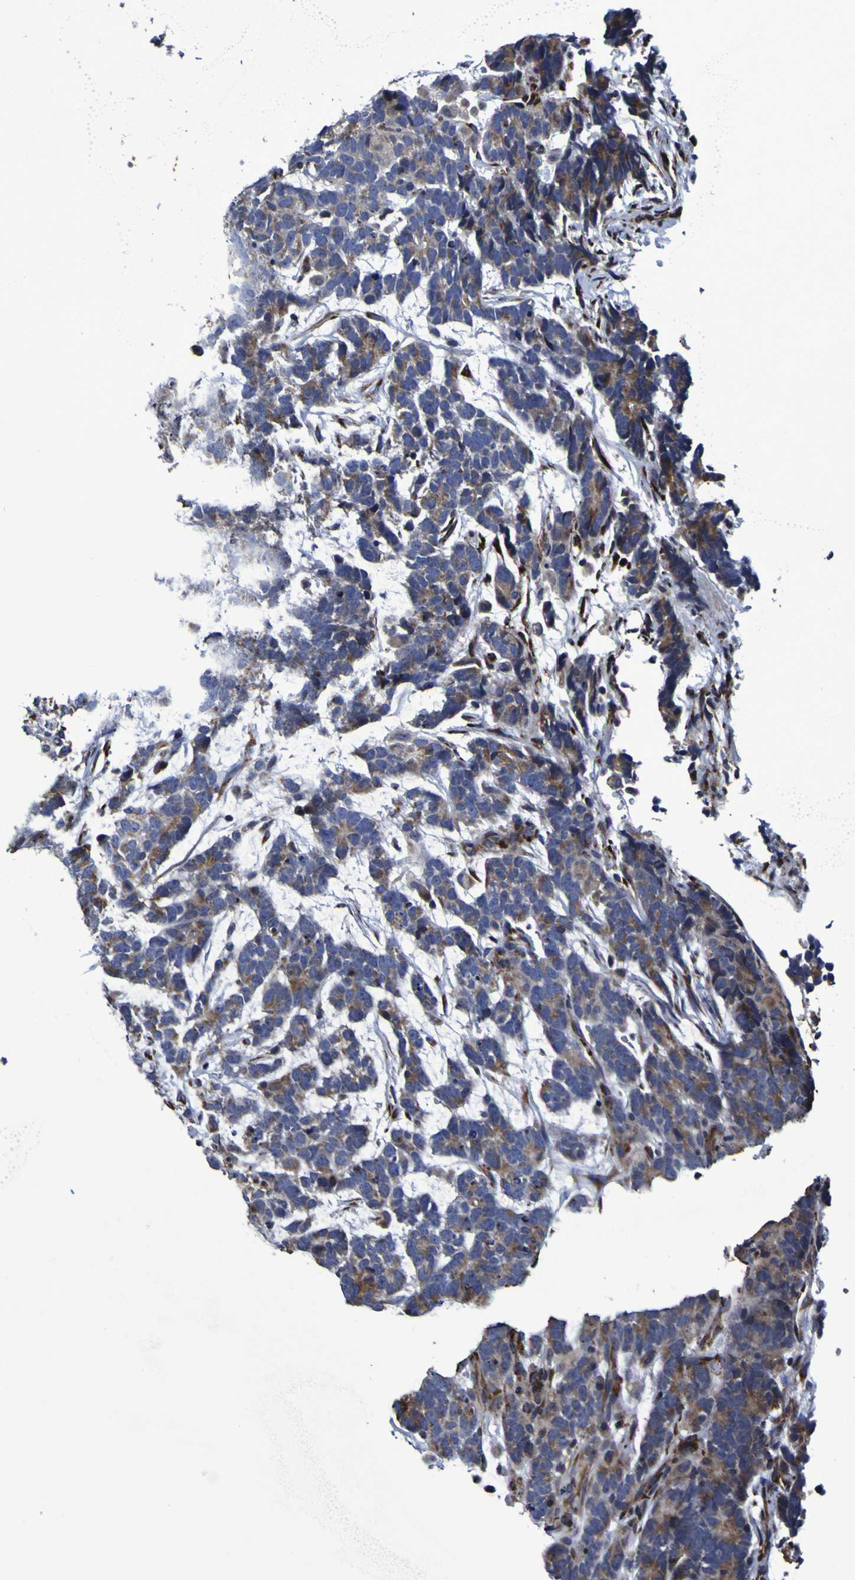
{"staining": {"intensity": "moderate", "quantity": "25%-75%", "location": "cytoplasmic/membranous"}, "tissue": "testis cancer", "cell_type": "Tumor cells", "image_type": "cancer", "snomed": [{"axis": "morphology", "description": "Carcinoma, Embryonal, NOS"}, {"axis": "topography", "description": "Testis"}], "caption": "Immunohistochemical staining of embryonal carcinoma (testis) exhibits medium levels of moderate cytoplasmic/membranous staining in approximately 25%-75% of tumor cells. (DAB IHC, brown staining for protein, blue staining for nuclei).", "gene": "P3H1", "patient": {"sex": "male", "age": 26}}